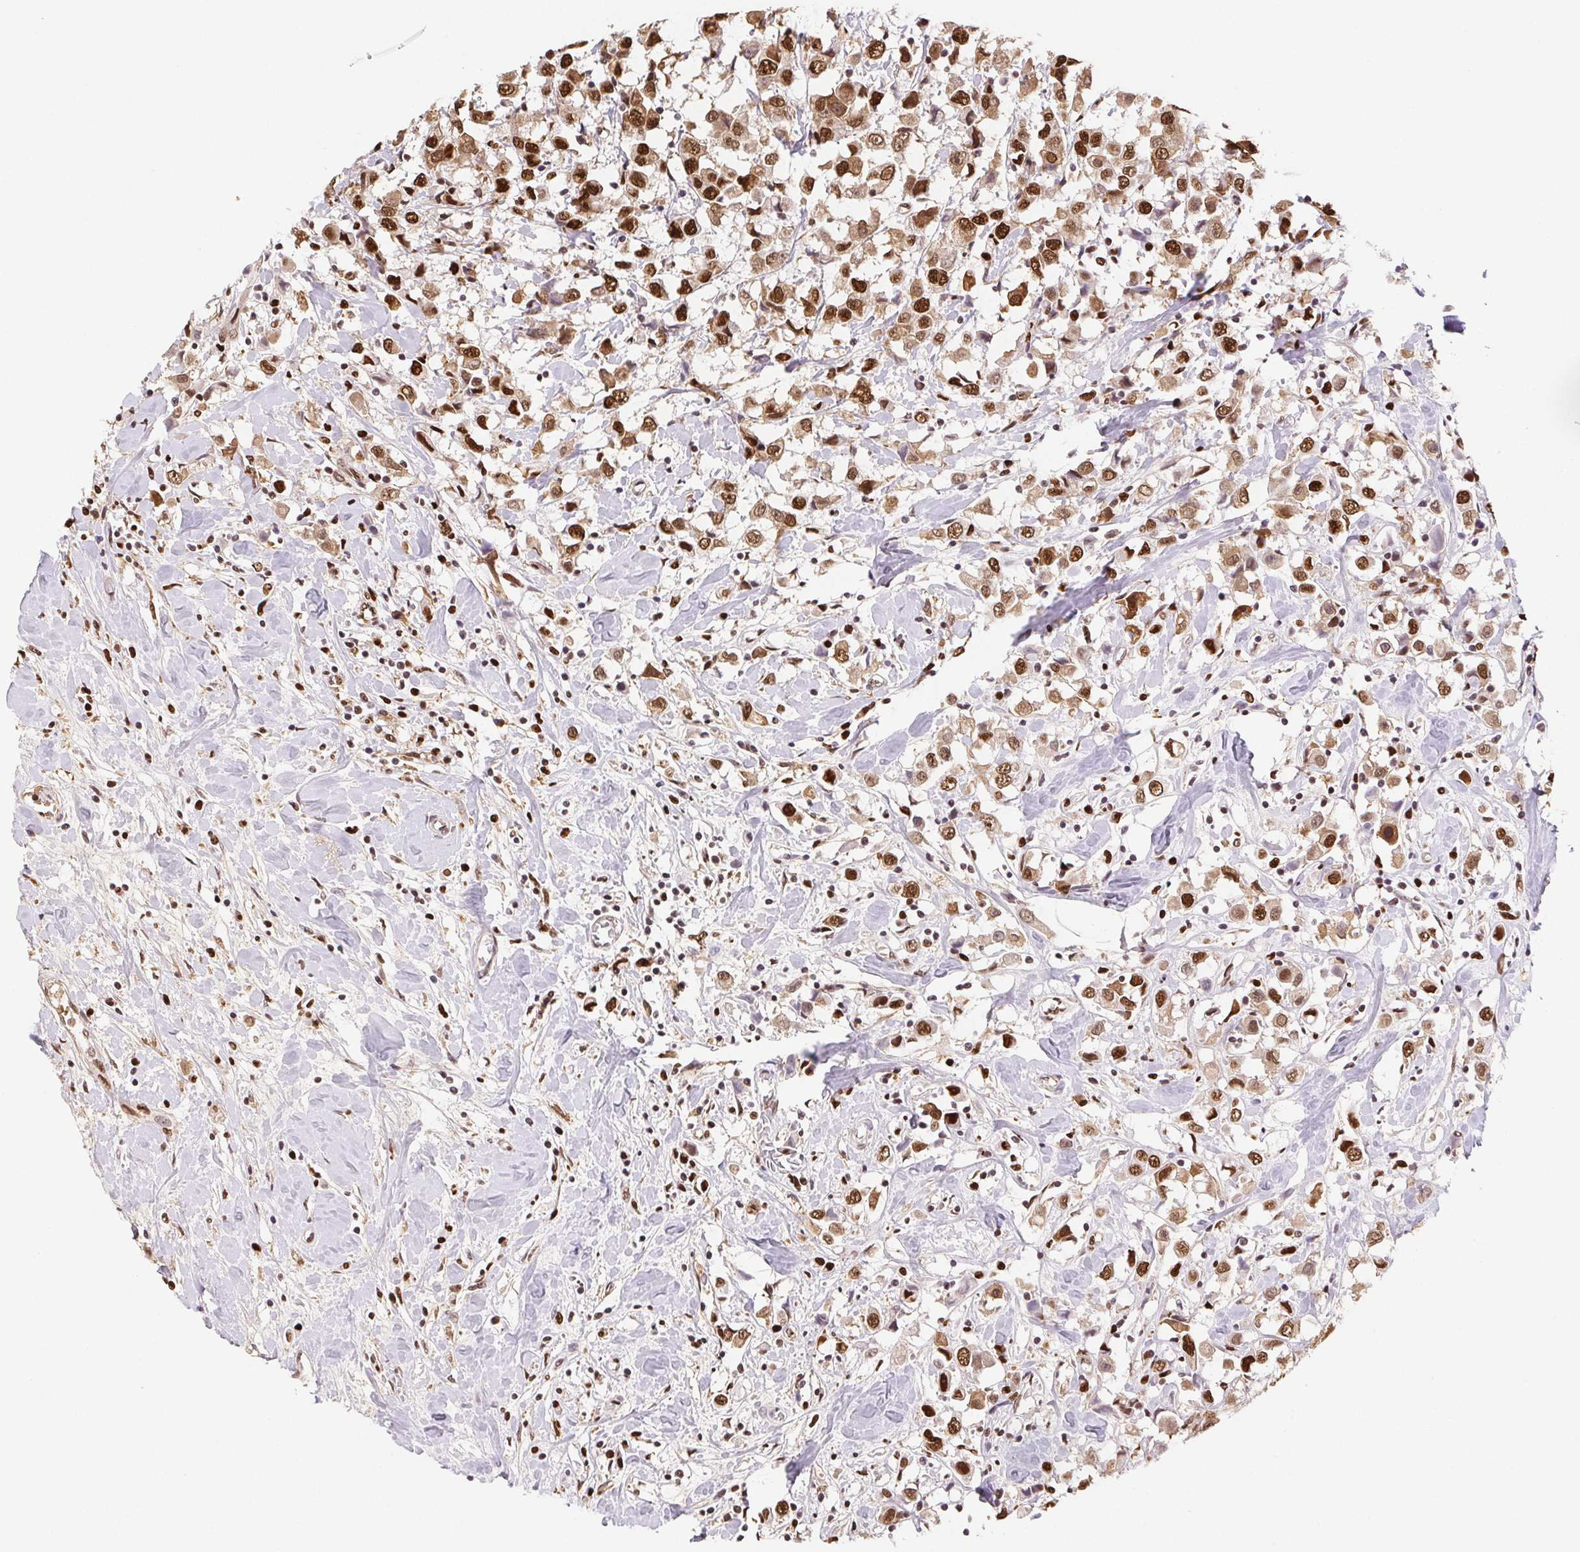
{"staining": {"intensity": "strong", "quantity": ">75%", "location": "nuclear"}, "tissue": "breast cancer", "cell_type": "Tumor cells", "image_type": "cancer", "snomed": [{"axis": "morphology", "description": "Duct carcinoma"}, {"axis": "topography", "description": "Breast"}], "caption": "Invasive ductal carcinoma (breast) stained for a protein demonstrates strong nuclear positivity in tumor cells.", "gene": "SET", "patient": {"sex": "female", "age": 61}}